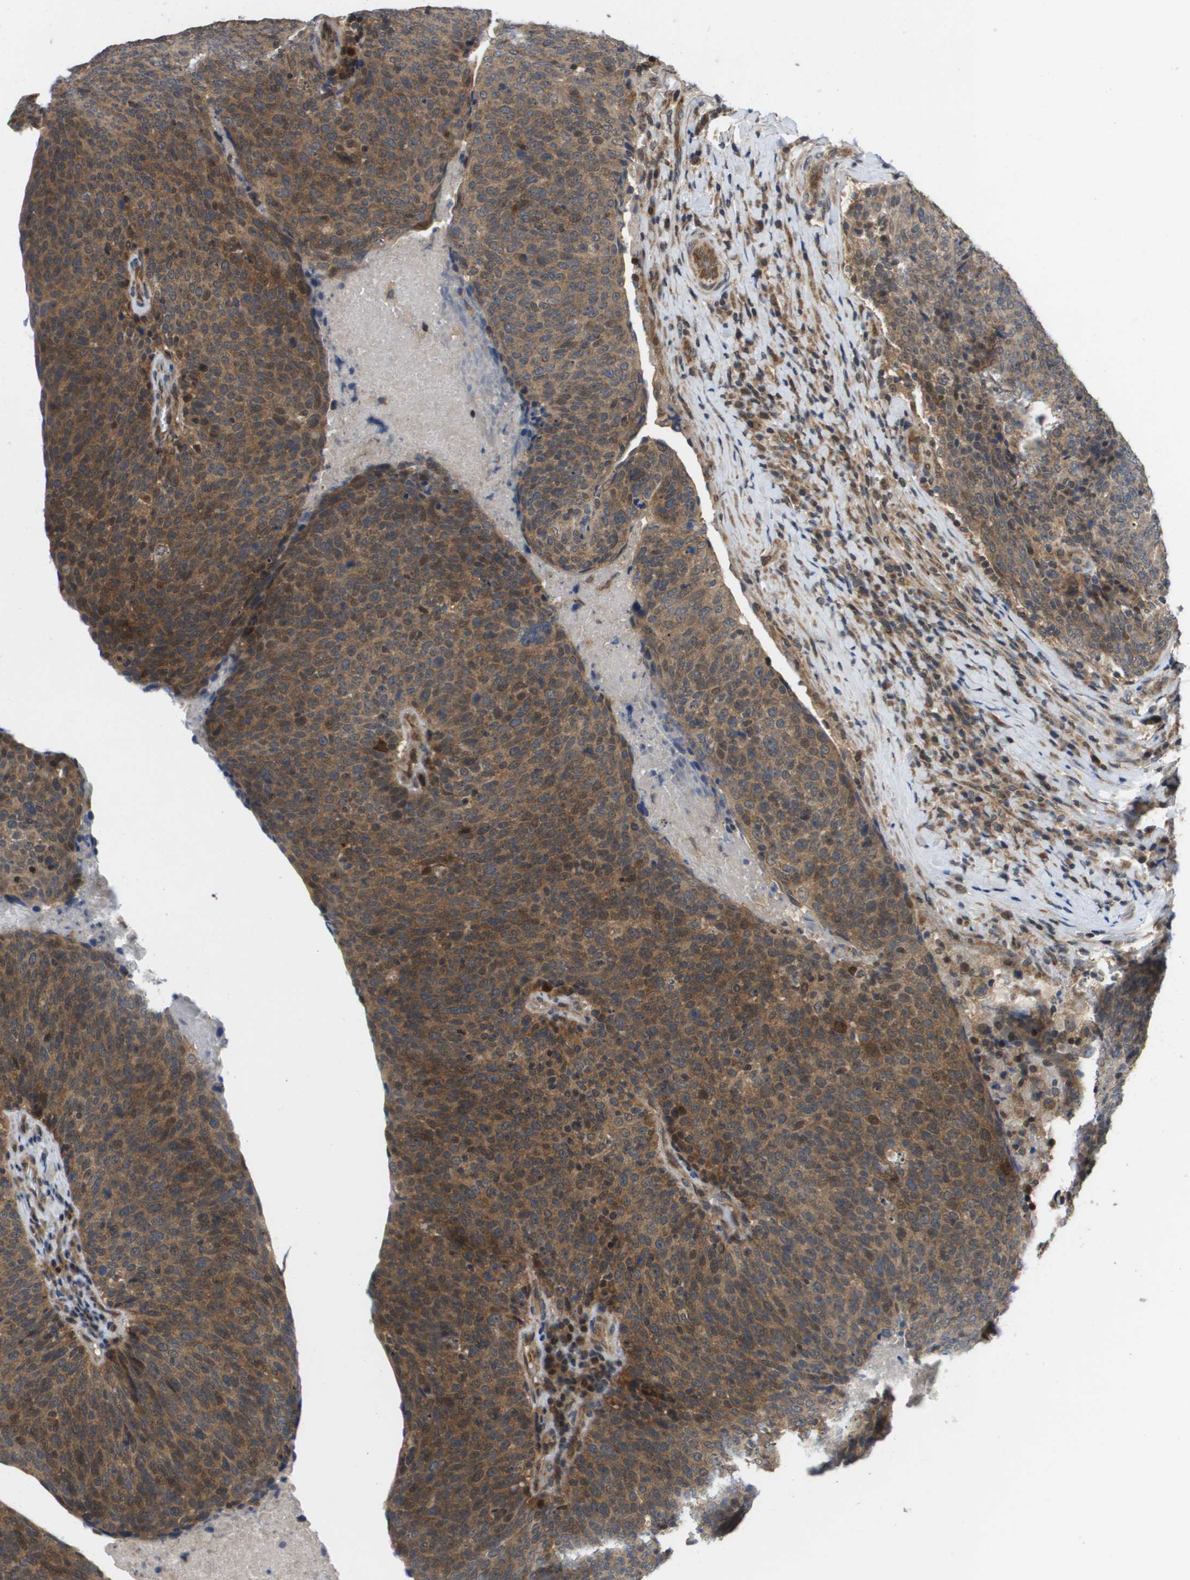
{"staining": {"intensity": "moderate", "quantity": ">75%", "location": "cytoplasmic/membranous"}, "tissue": "head and neck cancer", "cell_type": "Tumor cells", "image_type": "cancer", "snomed": [{"axis": "morphology", "description": "Squamous cell carcinoma, NOS"}, {"axis": "morphology", "description": "Squamous cell carcinoma, metastatic, NOS"}, {"axis": "topography", "description": "Lymph node"}, {"axis": "topography", "description": "Head-Neck"}], "caption": "IHC histopathology image of human head and neck cancer (metastatic squamous cell carcinoma) stained for a protein (brown), which demonstrates medium levels of moderate cytoplasmic/membranous positivity in approximately >75% of tumor cells.", "gene": "RBM38", "patient": {"sex": "male", "age": 62}}